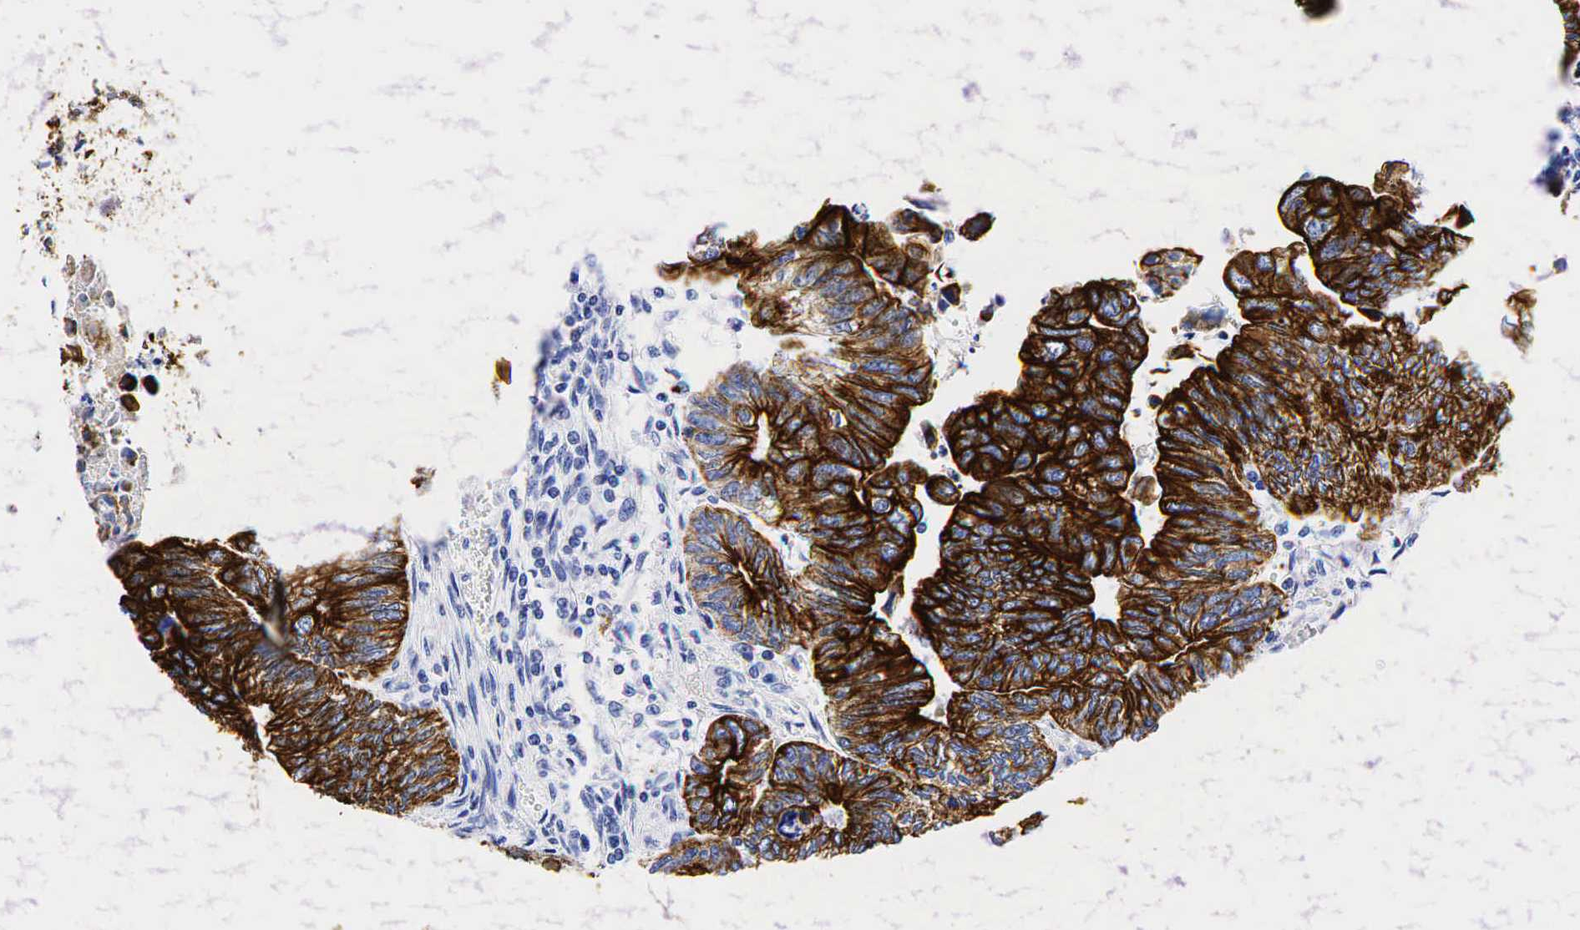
{"staining": {"intensity": "strong", "quantity": ">75%", "location": "cytoplasmic/membranous"}, "tissue": "colorectal cancer", "cell_type": "Tumor cells", "image_type": "cancer", "snomed": [{"axis": "morphology", "description": "Adenocarcinoma, NOS"}, {"axis": "topography", "description": "Colon"}], "caption": "Tumor cells reveal high levels of strong cytoplasmic/membranous expression in about >75% of cells in colorectal cancer (adenocarcinoma).", "gene": "KRT19", "patient": {"sex": "female", "age": 11}}